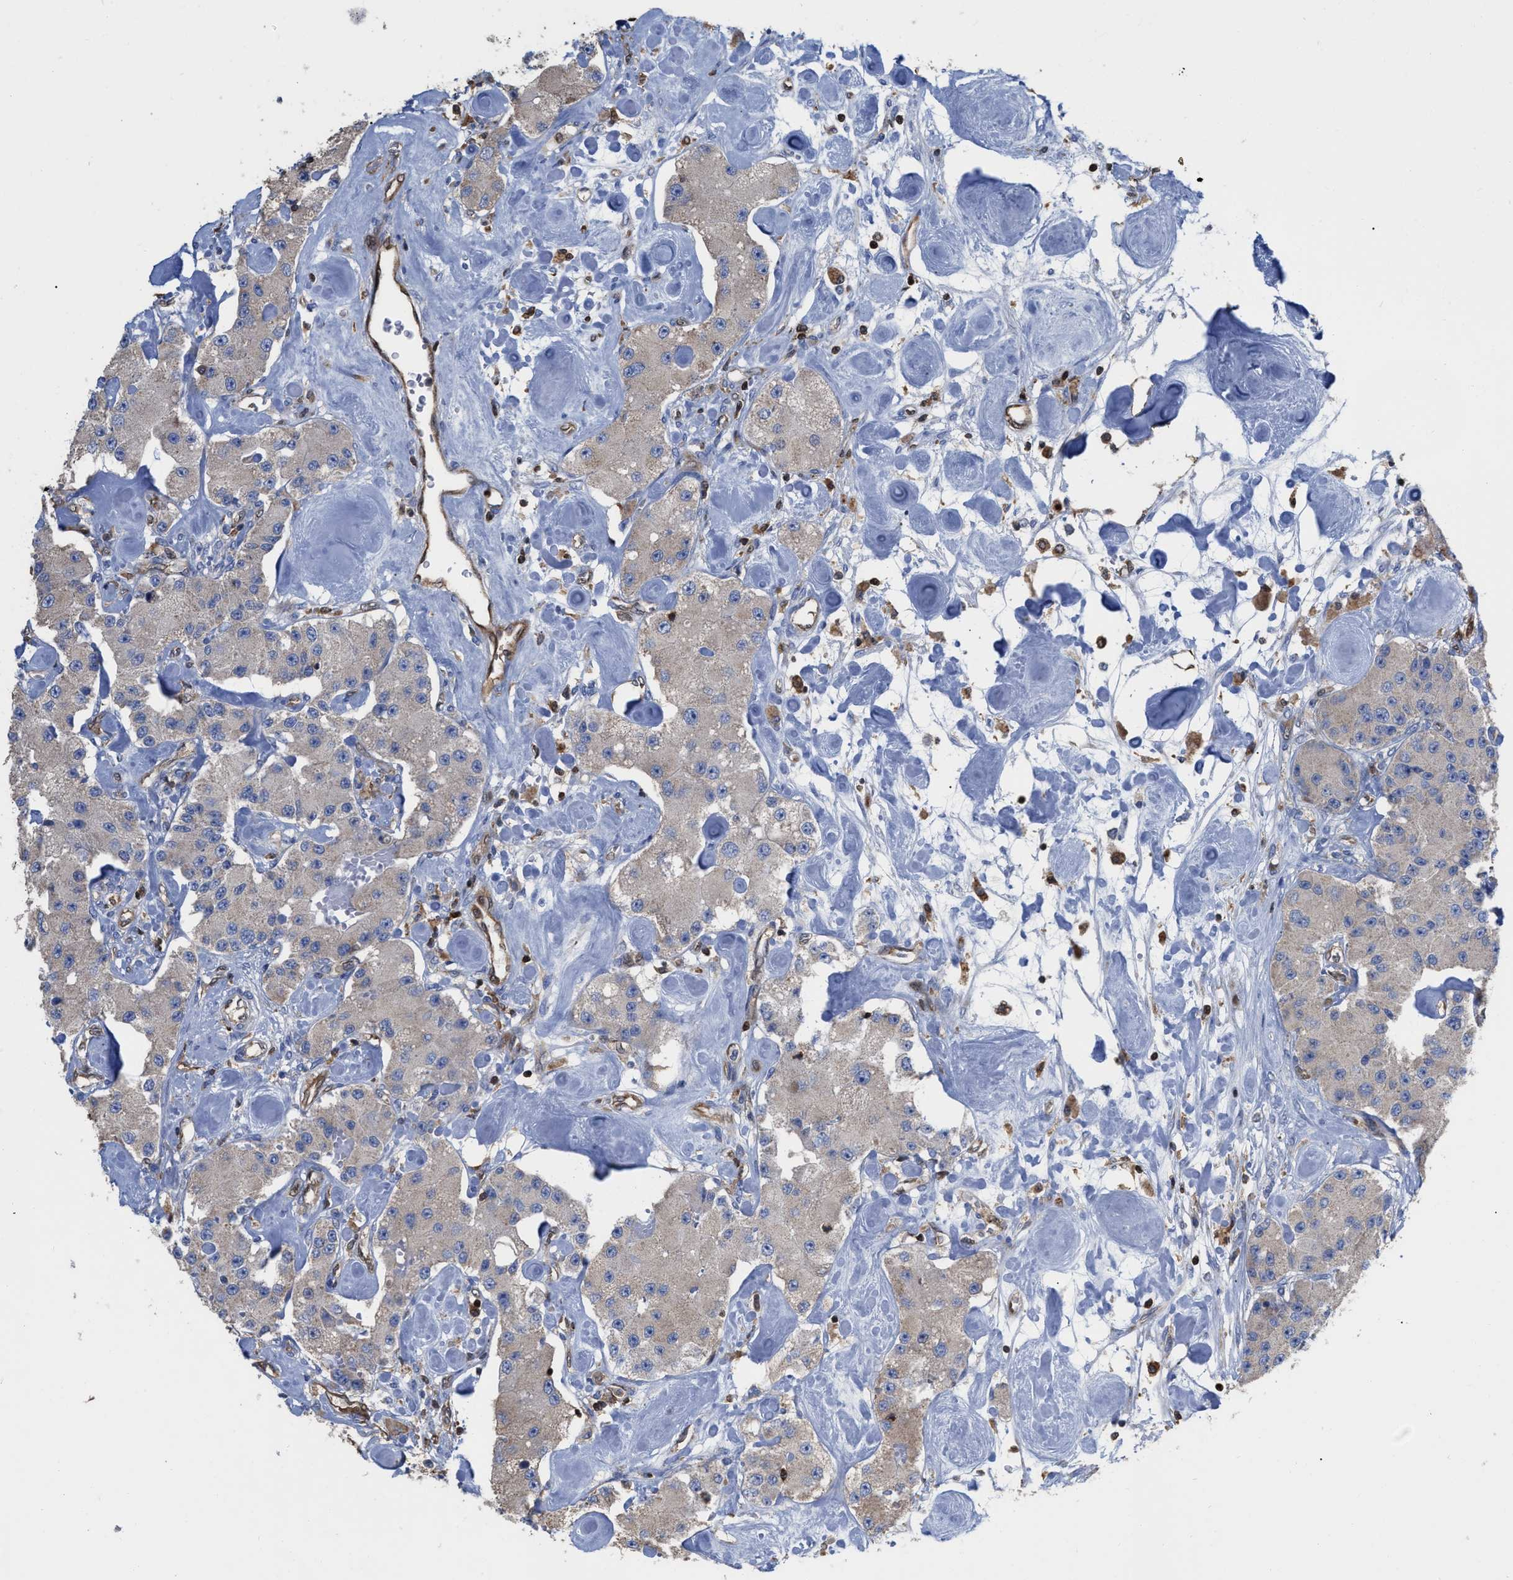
{"staining": {"intensity": "weak", "quantity": ">75%", "location": "cytoplasmic/membranous"}, "tissue": "carcinoid", "cell_type": "Tumor cells", "image_type": "cancer", "snomed": [{"axis": "morphology", "description": "Carcinoid, malignant, NOS"}, {"axis": "topography", "description": "Pancreas"}], "caption": "Tumor cells reveal weak cytoplasmic/membranous positivity in approximately >75% of cells in carcinoid. (Brightfield microscopy of DAB IHC at high magnification).", "gene": "GIMAP4", "patient": {"sex": "male", "age": 41}}